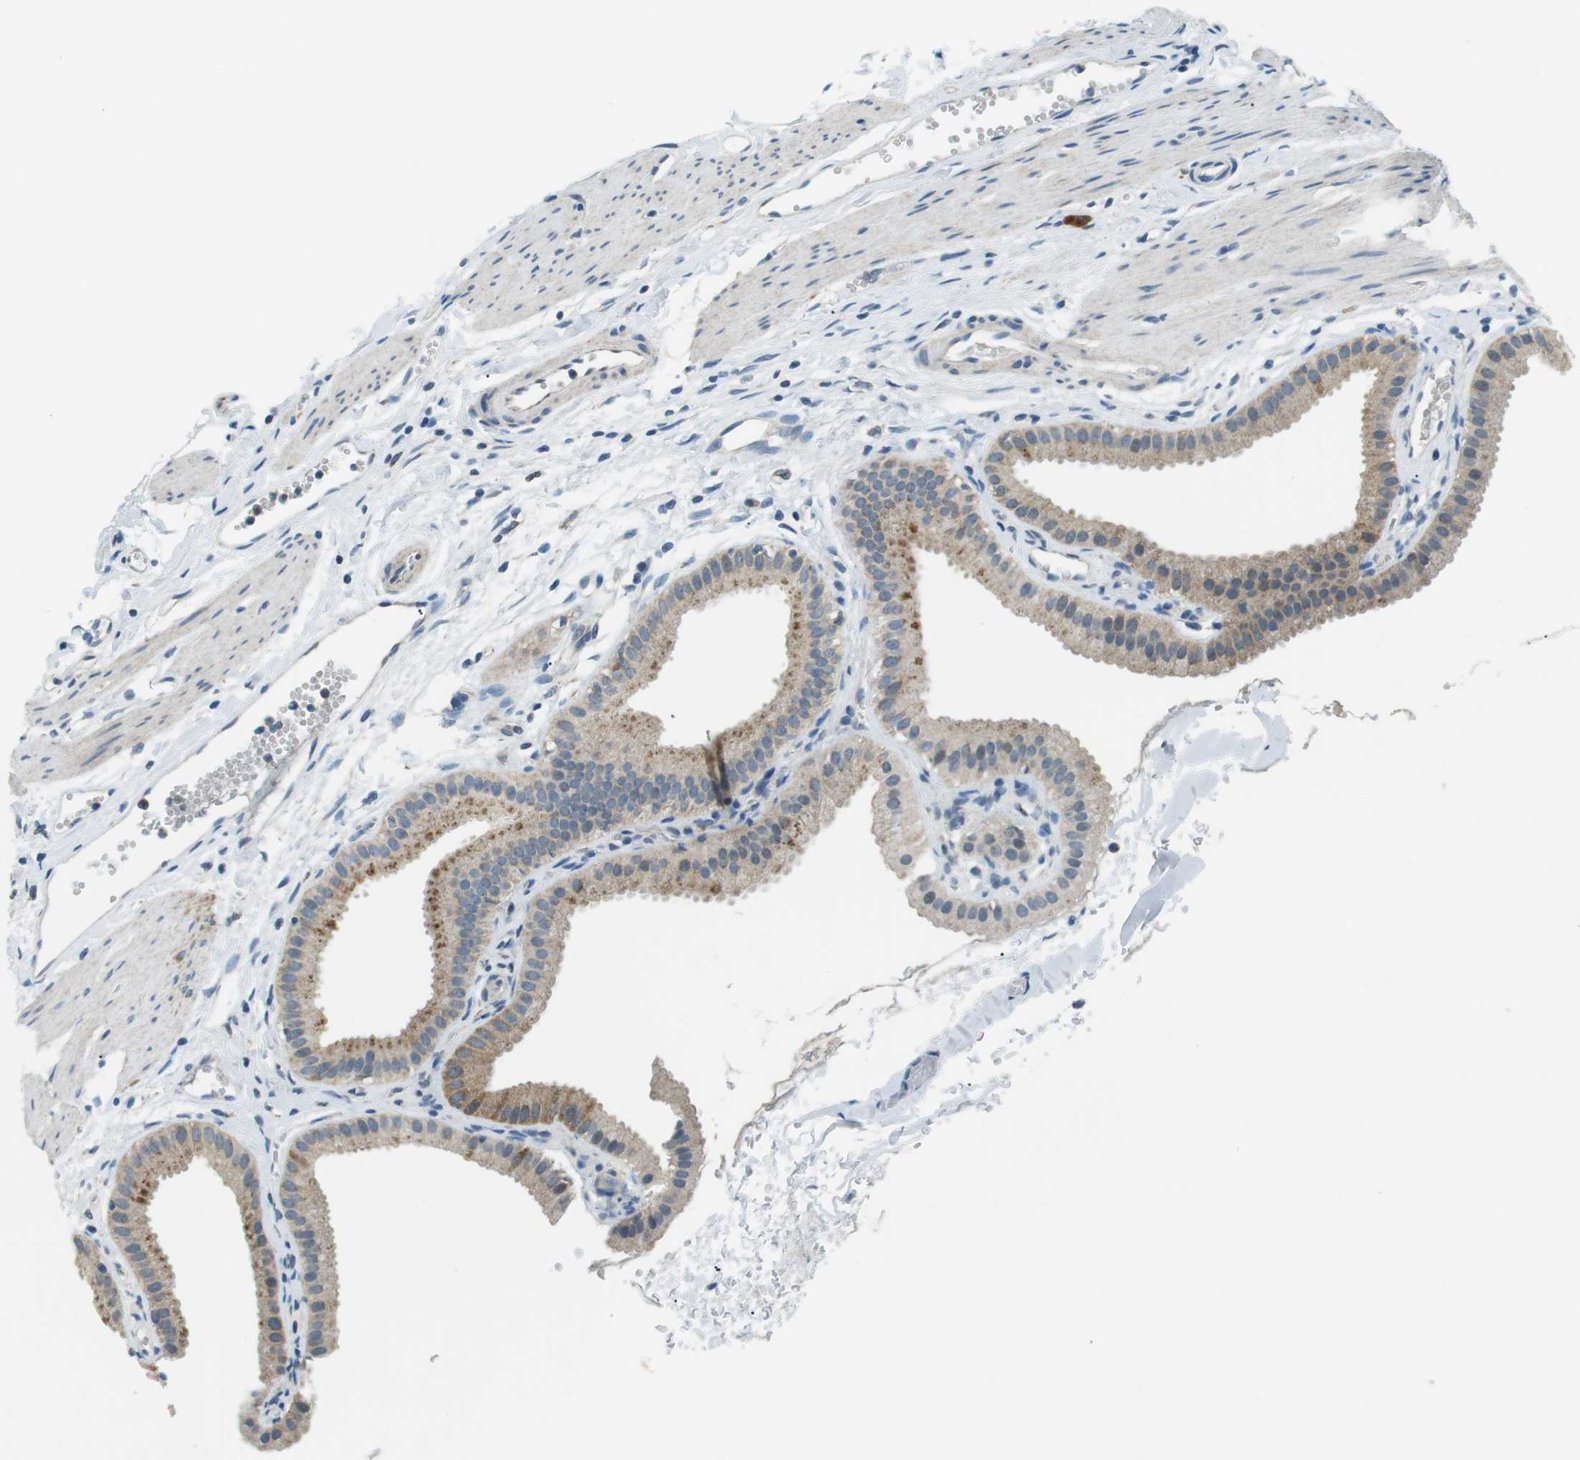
{"staining": {"intensity": "moderate", "quantity": "25%-75%", "location": "cytoplasmic/membranous"}, "tissue": "gallbladder", "cell_type": "Glandular cells", "image_type": "normal", "snomed": [{"axis": "morphology", "description": "Normal tissue, NOS"}, {"axis": "topography", "description": "Gallbladder"}], "caption": "Moderate cytoplasmic/membranous positivity is identified in about 25%-75% of glandular cells in benign gallbladder. (Brightfield microscopy of DAB IHC at high magnification).", "gene": "BACE1", "patient": {"sex": "female", "age": 64}}